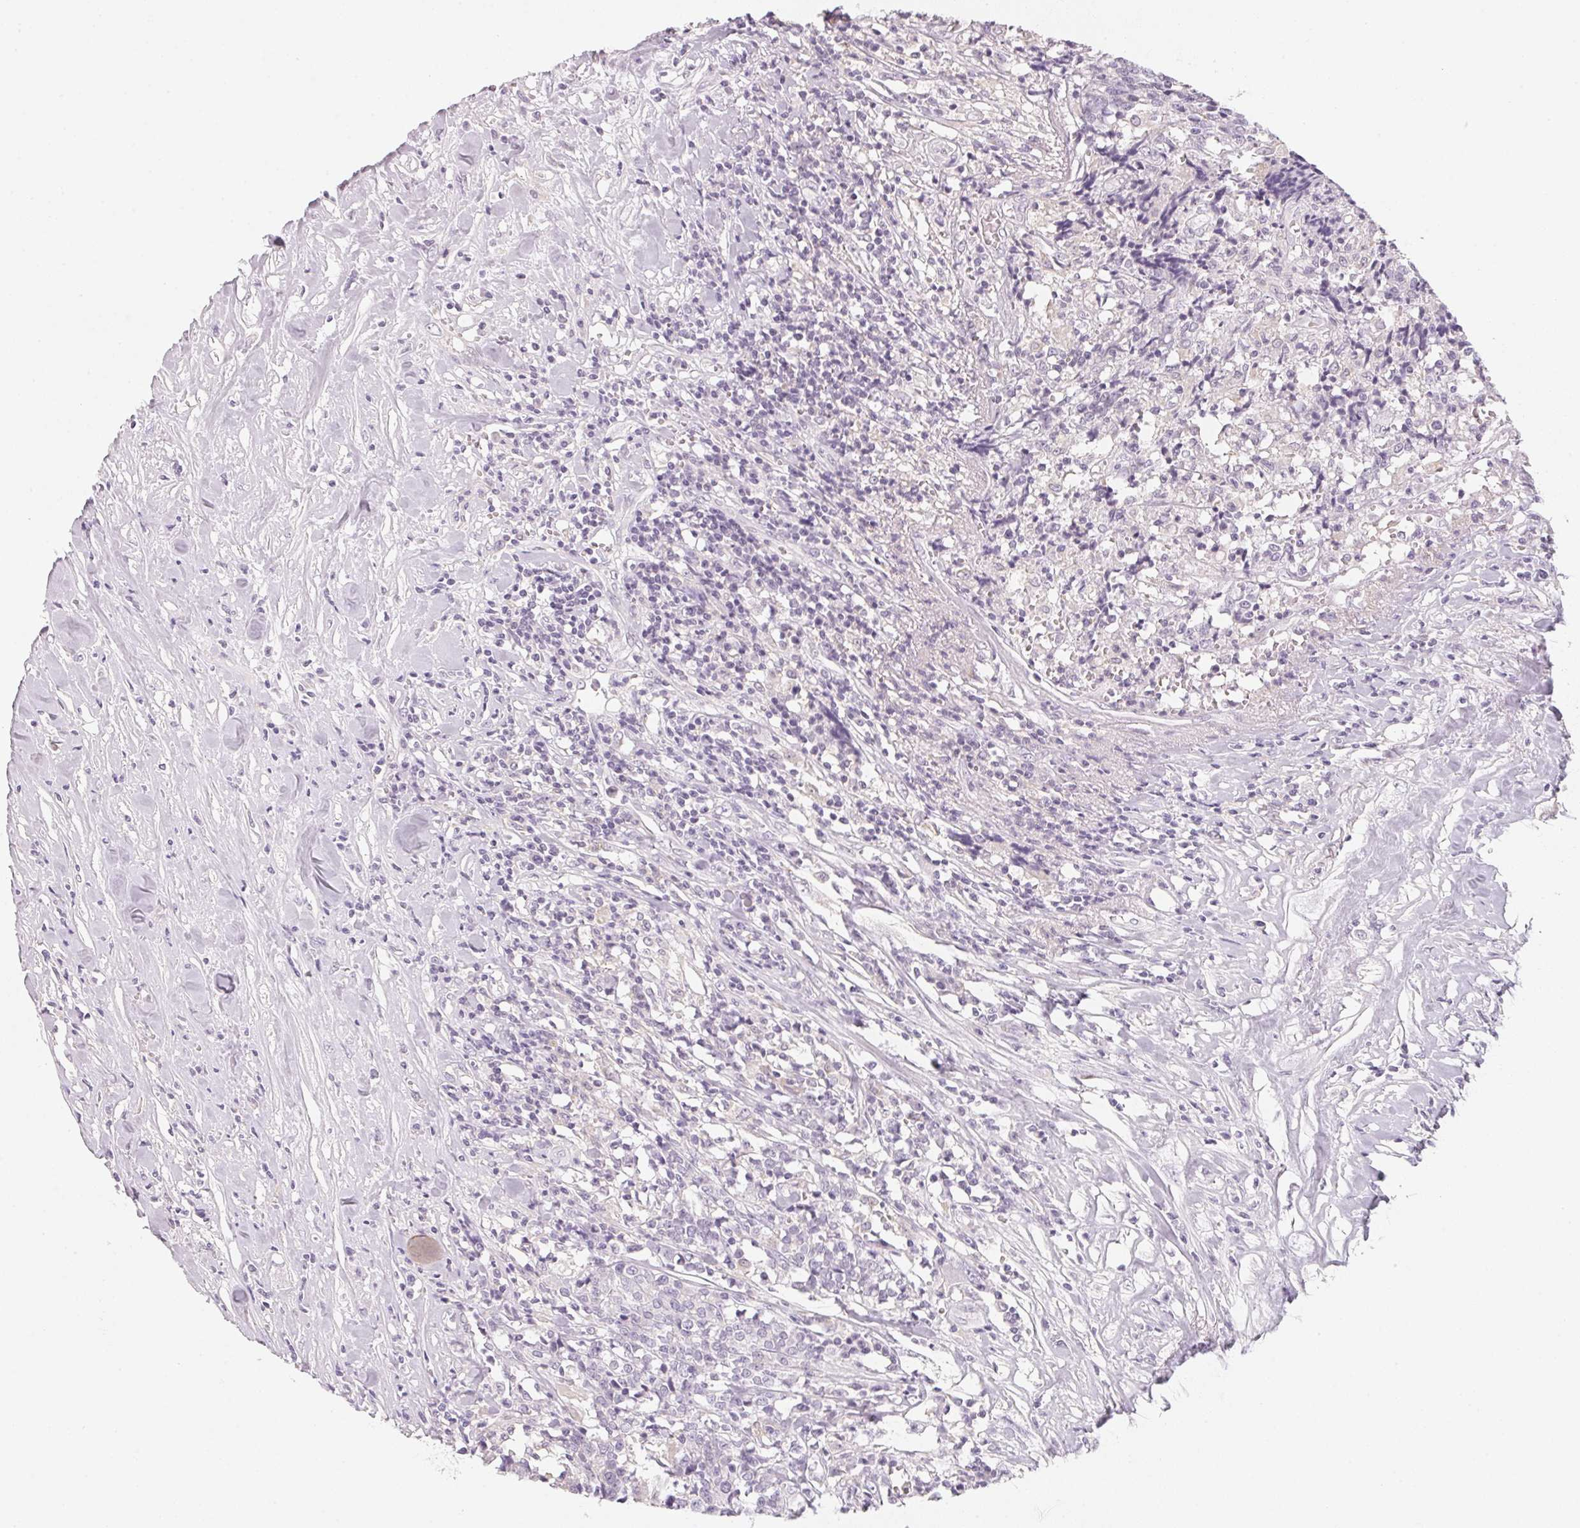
{"staining": {"intensity": "negative", "quantity": "none", "location": "none"}, "tissue": "prostate cancer", "cell_type": "Tumor cells", "image_type": "cancer", "snomed": [{"axis": "morphology", "description": "Adenocarcinoma, High grade"}, {"axis": "topography", "description": "Prostate and seminal vesicle, NOS"}], "caption": "DAB (3,3'-diaminobenzidine) immunohistochemical staining of human prostate cancer (high-grade adenocarcinoma) demonstrates no significant positivity in tumor cells.", "gene": "CFAP276", "patient": {"sex": "male", "age": 60}}